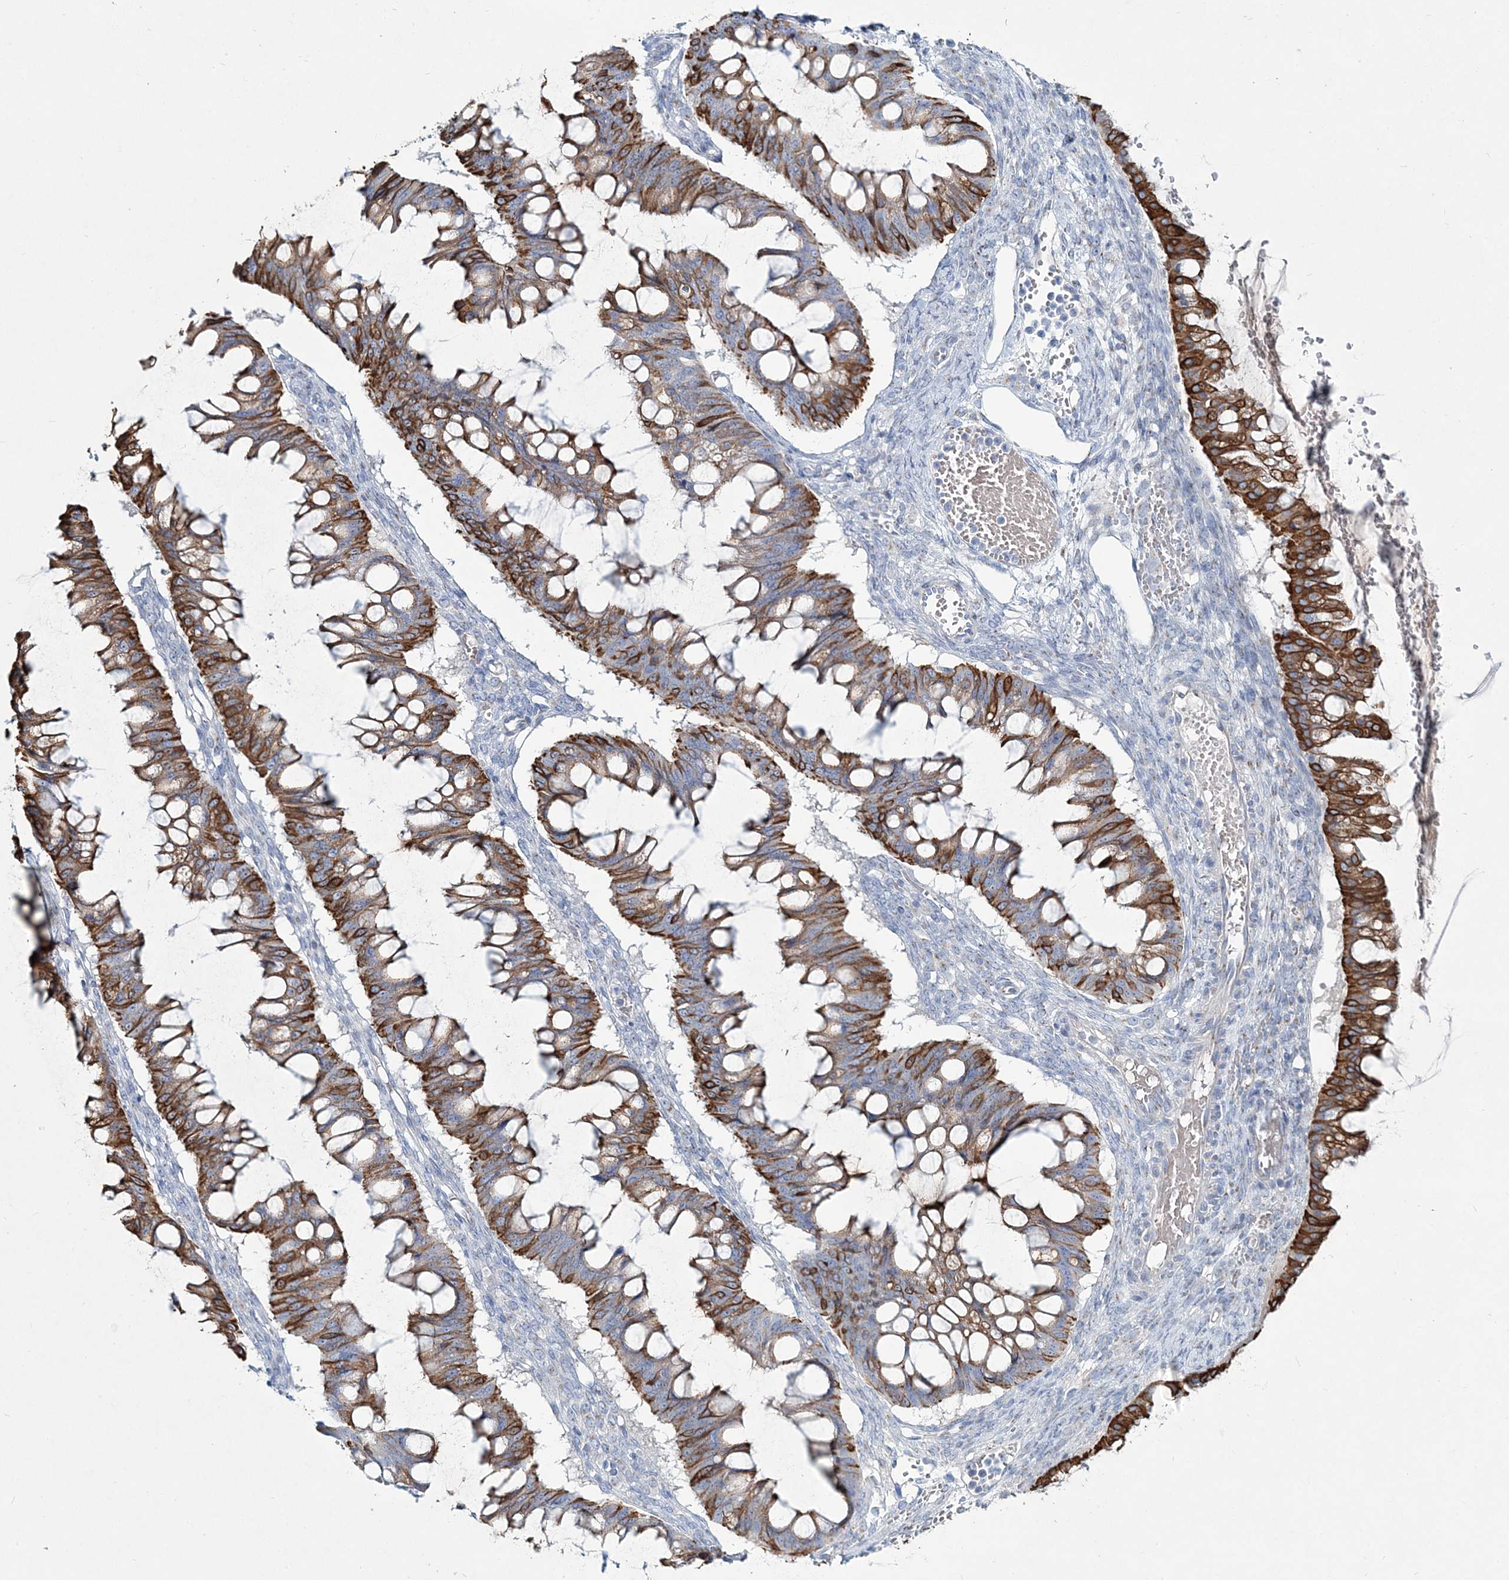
{"staining": {"intensity": "strong", "quantity": "25%-75%", "location": "cytoplasmic/membranous"}, "tissue": "ovarian cancer", "cell_type": "Tumor cells", "image_type": "cancer", "snomed": [{"axis": "morphology", "description": "Cystadenocarcinoma, mucinous, NOS"}, {"axis": "topography", "description": "Ovary"}], "caption": "Ovarian mucinous cystadenocarcinoma was stained to show a protein in brown. There is high levels of strong cytoplasmic/membranous staining in about 25%-75% of tumor cells.", "gene": "ADGRL1", "patient": {"sex": "female", "age": 73}}